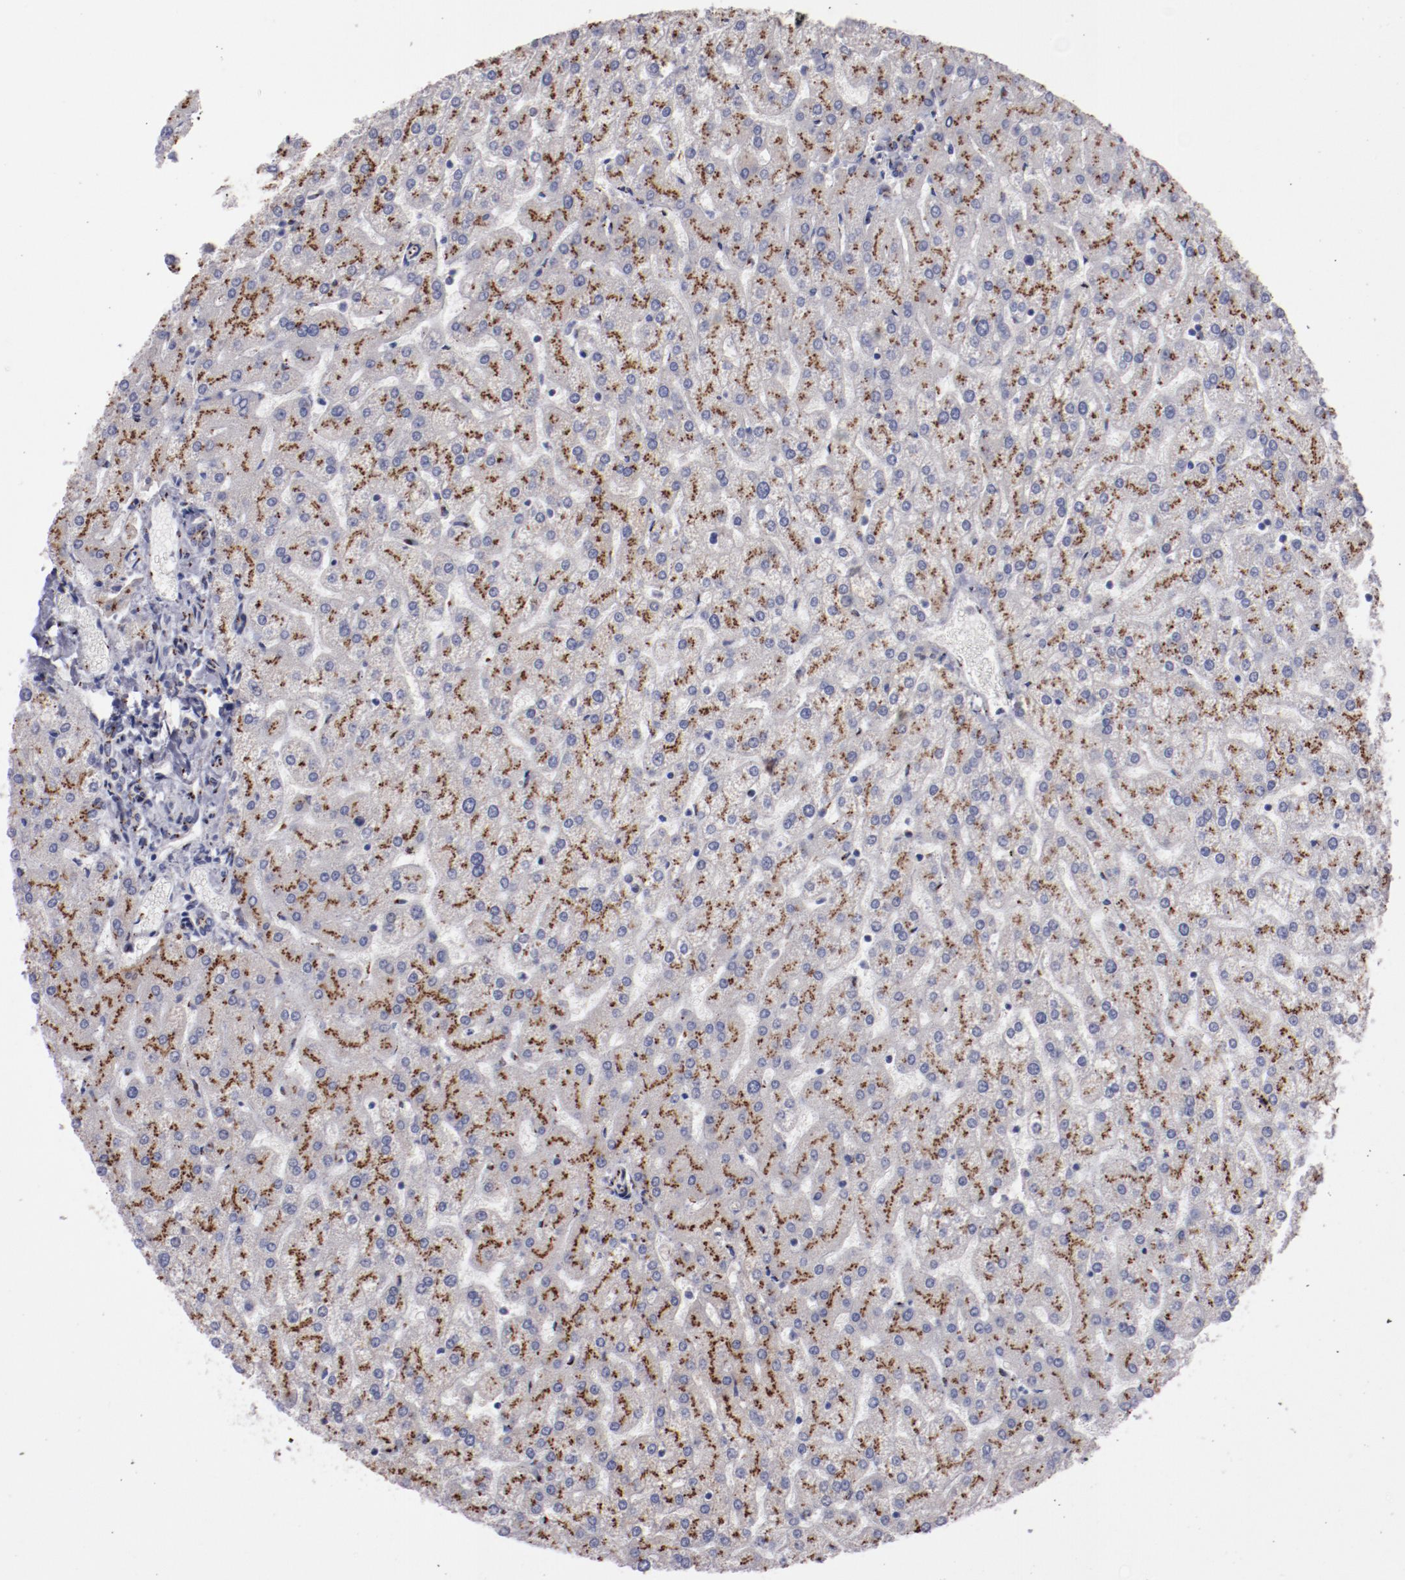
{"staining": {"intensity": "strong", "quantity": ">75%", "location": "cytoplasmic/membranous"}, "tissue": "liver", "cell_type": "Cholangiocytes", "image_type": "normal", "snomed": [{"axis": "morphology", "description": "Normal tissue, NOS"}, {"axis": "topography", "description": "Liver"}], "caption": "Immunohistochemical staining of unremarkable human liver reveals high levels of strong cytoplasmic/membranous staining in approximately >75% of cholangiocytes. (IHC, brightfield microscopy, high magnification).", "gene": "GOLIM4", "patient": {"sex": "female", "age": 32}}